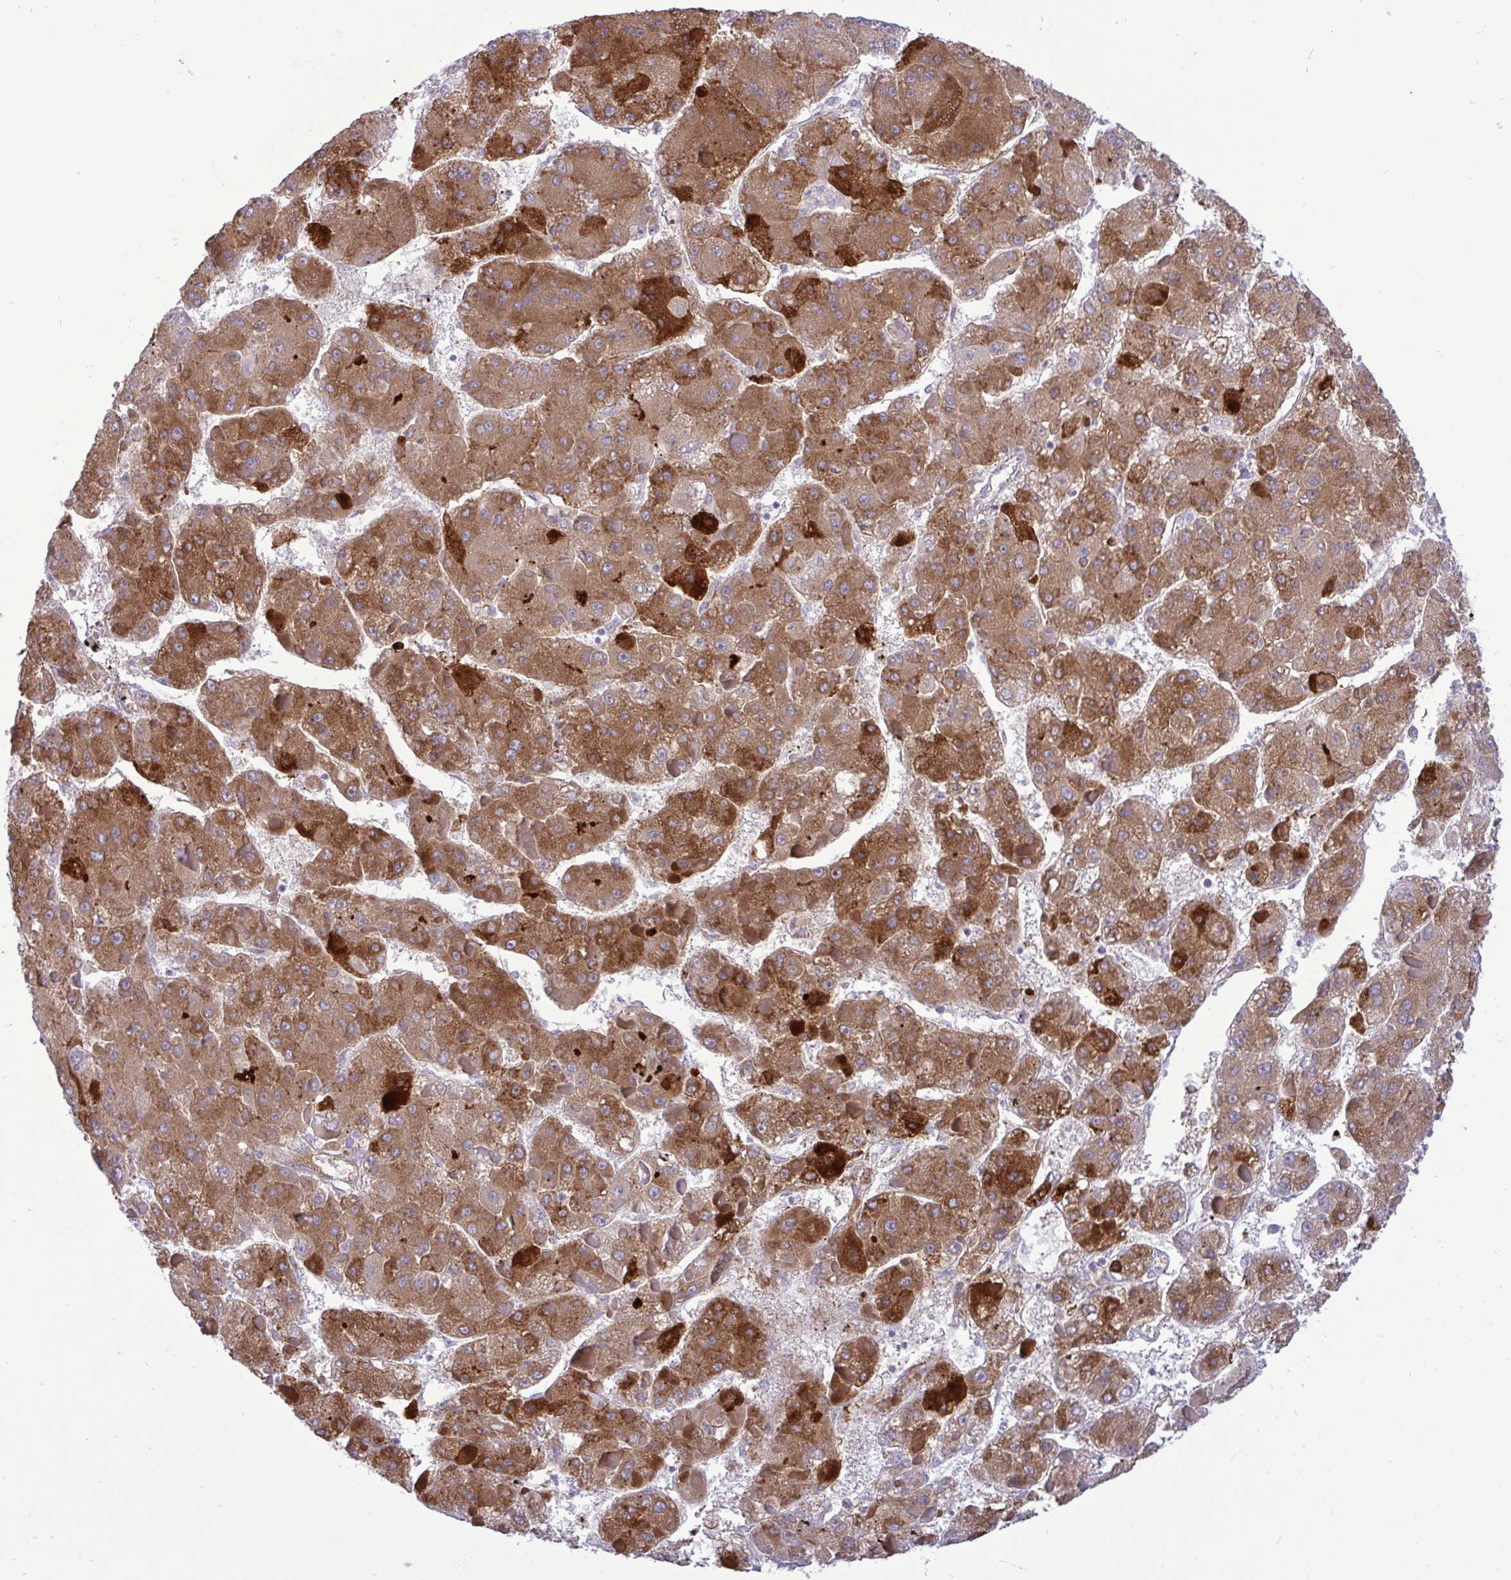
{"staining": {"intensity": "moderate", "quantity": ">75%", "location": "cytoplasmic/membranous"}, "tissue": "liver cancer", "cell_type": "Tumor cells", "image_type": "cancer", "snomed": [{"axis": "morphology", "description": "Carcinoma, Hepatocellular, NOS"}, {"axis": "topography", "description": "Liver"}], "caption": "Approximately >75% of tumor cells in human liver hepatocellular carcinoma demonstrate moderate cytoplasmic/membranous protein positivity as visualized by brown immunohistochemical staining.", "gene": "F2", "patient": {"sex": "female", "age": 73}}